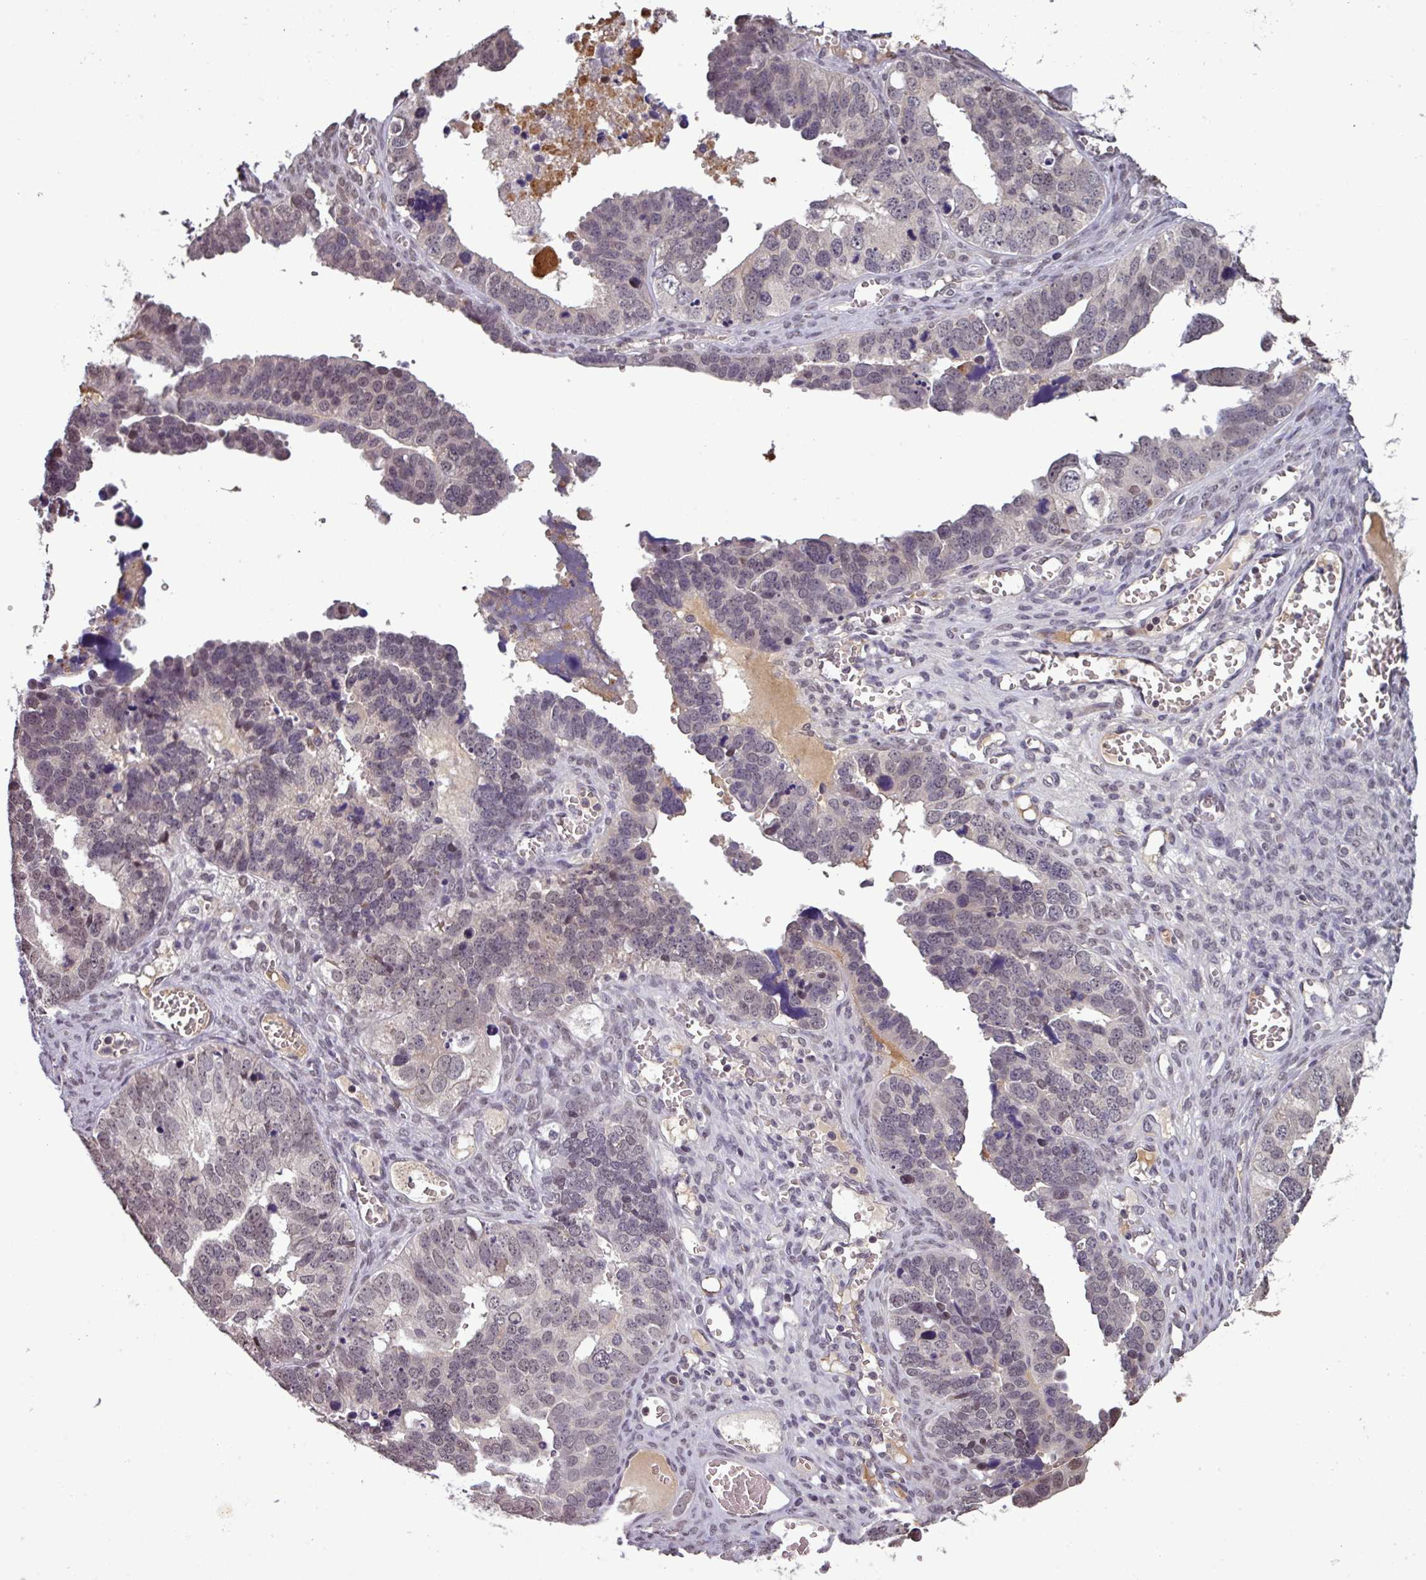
{"staining": {"intensity": "weak", "quantity": "<25%", "location": "nuclear"}, "tissue": "ovarian cancer", "cell_type": "Tumor cells", "image_type": "cancer", "snomed": [{"axis": "morphology", "description": "Cystadenocarcinoma, serous, NOS"}, {"axis": "topography", "description": "Ovary"}], "caption": "Serous cystadenocarcinoma (ovarian) was stained to show a protein in brown. There is no significant staining in tumor cells. (Immunohistochemistry, brightfield microscopy, high magnification).", "gene": "NOB1", "patient": {"sex": "female", "age": 76}}